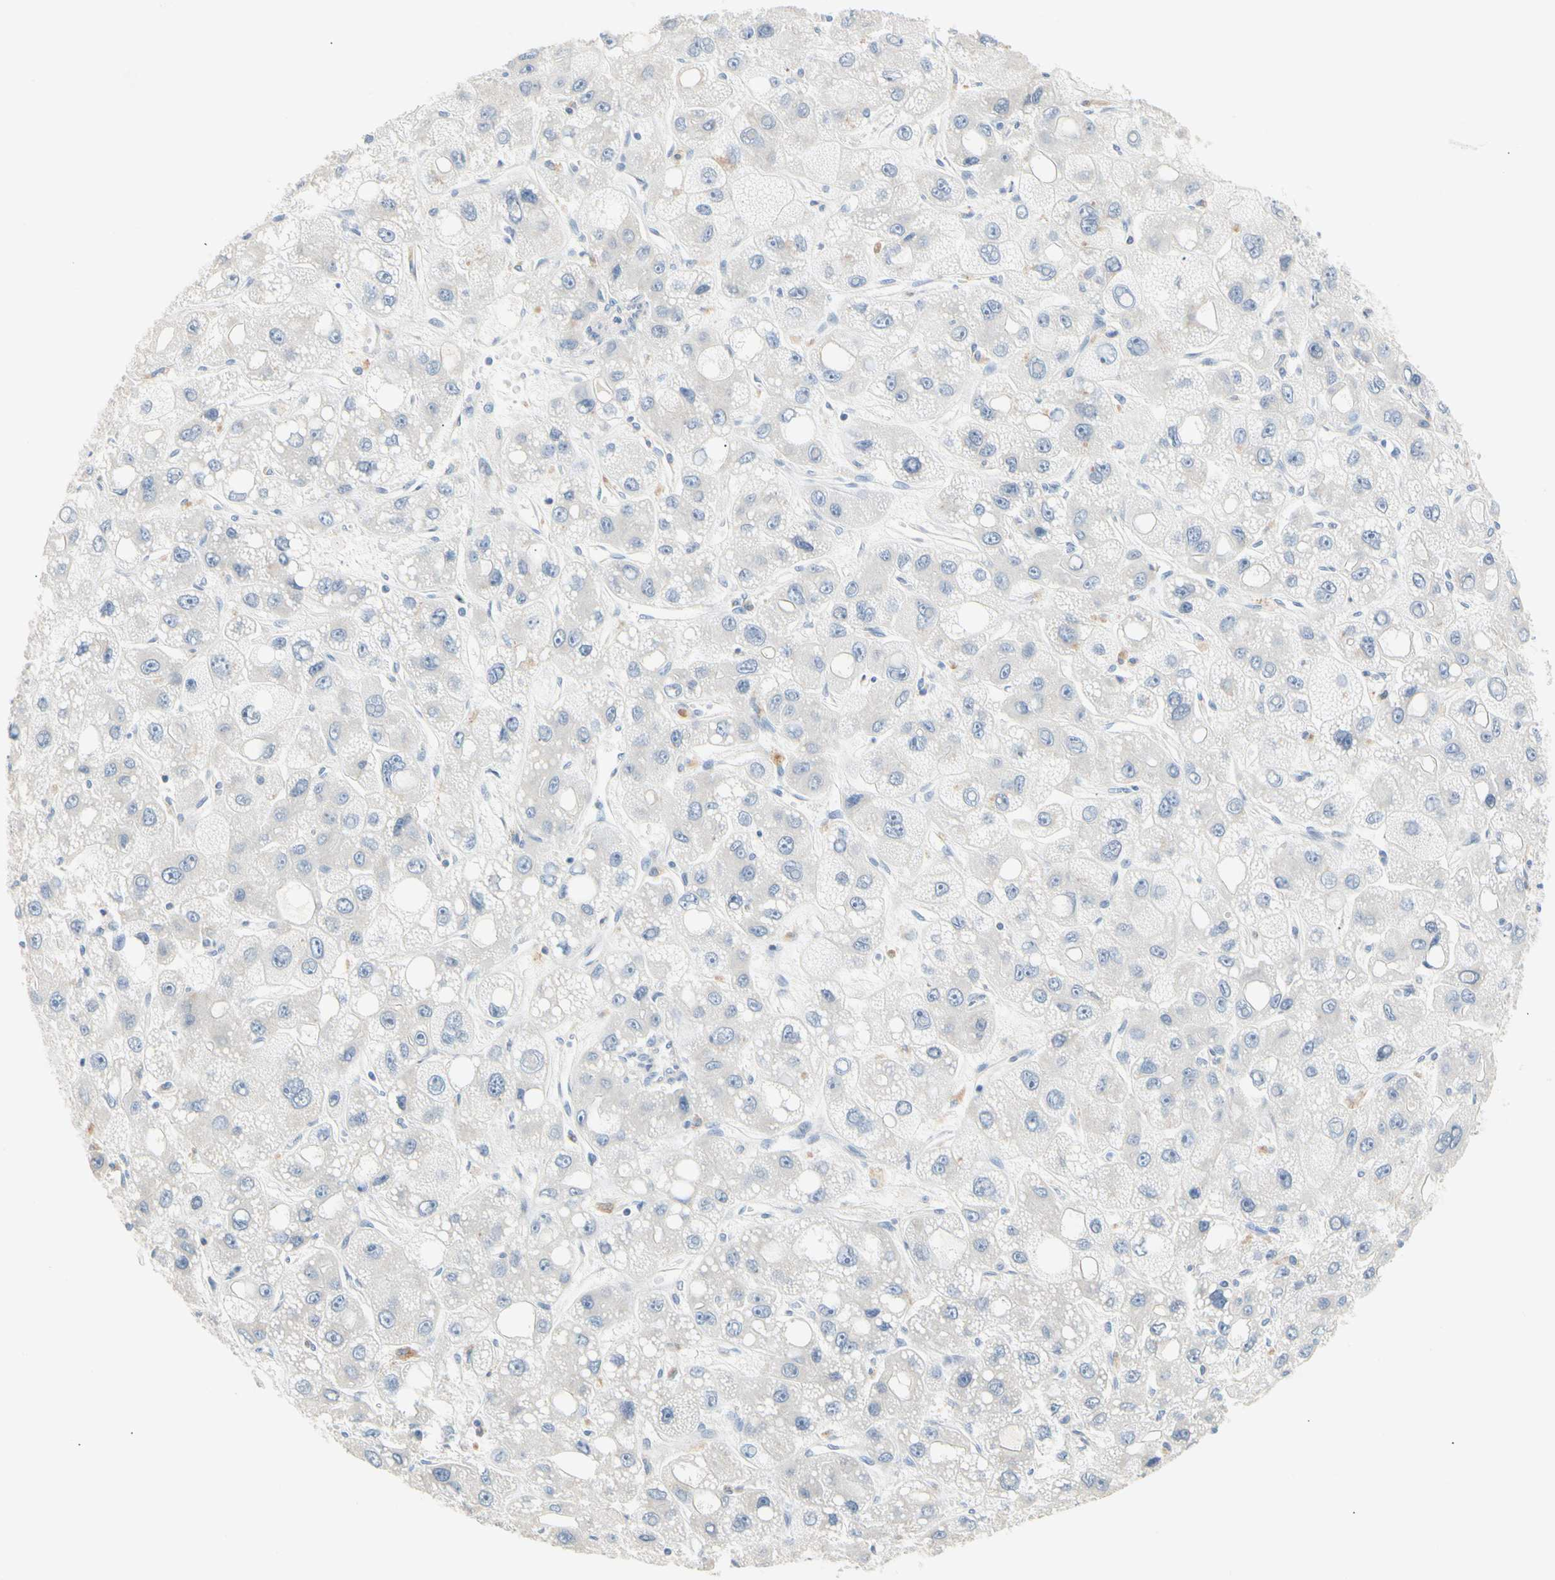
{"staining": {"intensity": "negative", "quantity": "none", "location": "none"}, "tissue": "liver cancer", "cell_type": "Tumor cells", "image_type": "cancer", "snomed": [{"axis": "morphology", "description": "Carcinoma, Hepatocellular, NOS"}, {"axis": "topography", "description": "Liver"}], "caption": "An immunohistochemistry histopathology image of liver cancer is shown. There is no staining in tumor cells of liver cancer.", "gene": "CCM2L", "patient": {"sex": "male", "age": 55}}